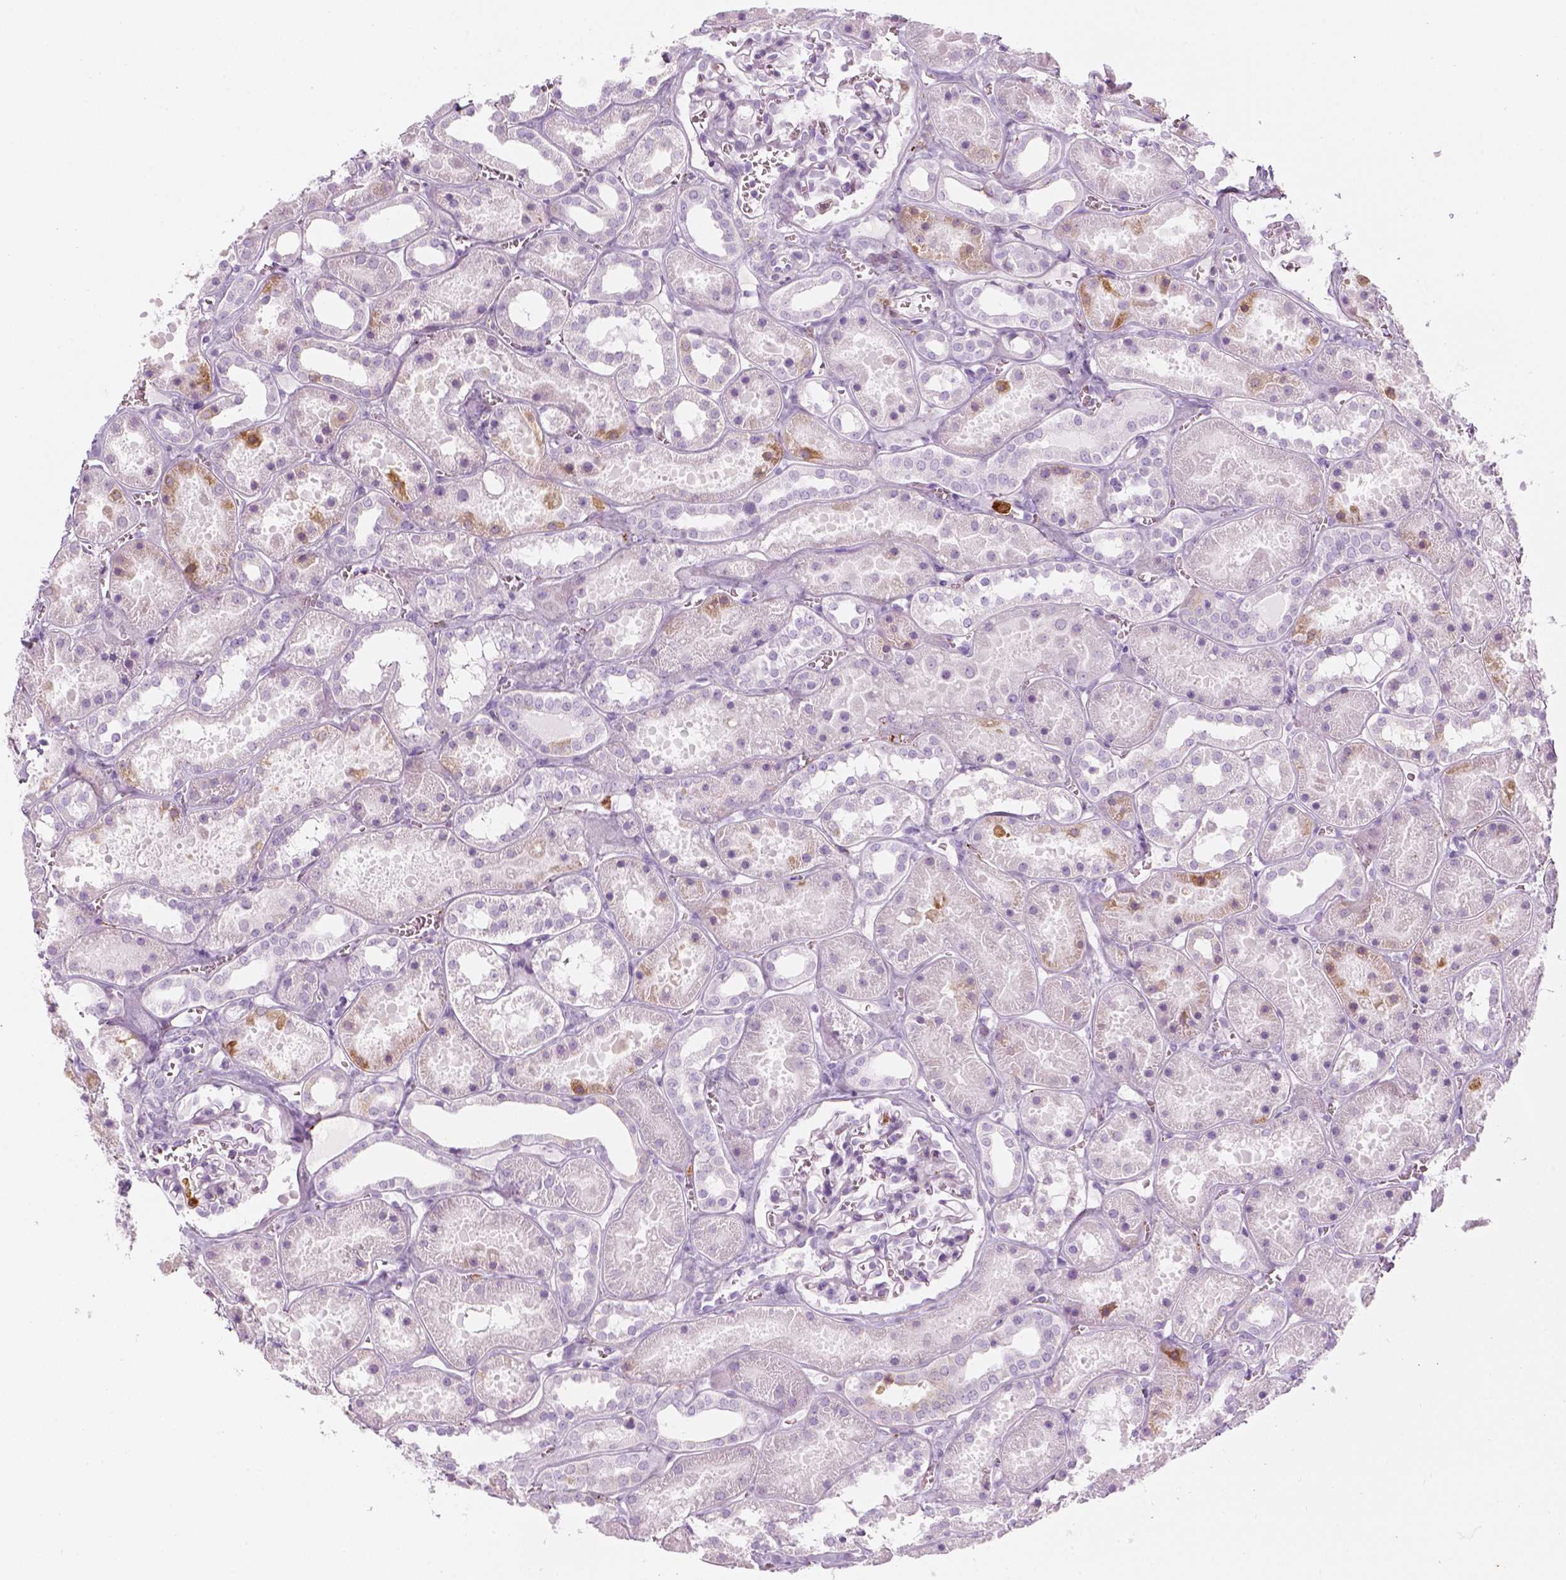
{"staining": {"intensity": "negative", "quantity": "none", "location": "none"}, "tissue": "kidney", "cell_type": "Cells in glomeruli", "image_type": "normal", "snomed": [{"axis": "morphology", "description": "Normal tissue, NOS"}, {"axis": "topography", "description": "Kidney"}], "caption": "A high-resolution histopathology image shows immunohistochemistry staining of unremarkable kidney, which exhibits no significant staining in cells in glomeruli. Nuclei are stained in blue.", "gene": "CES1", "patient": {"sex": "female", "age": 41}}